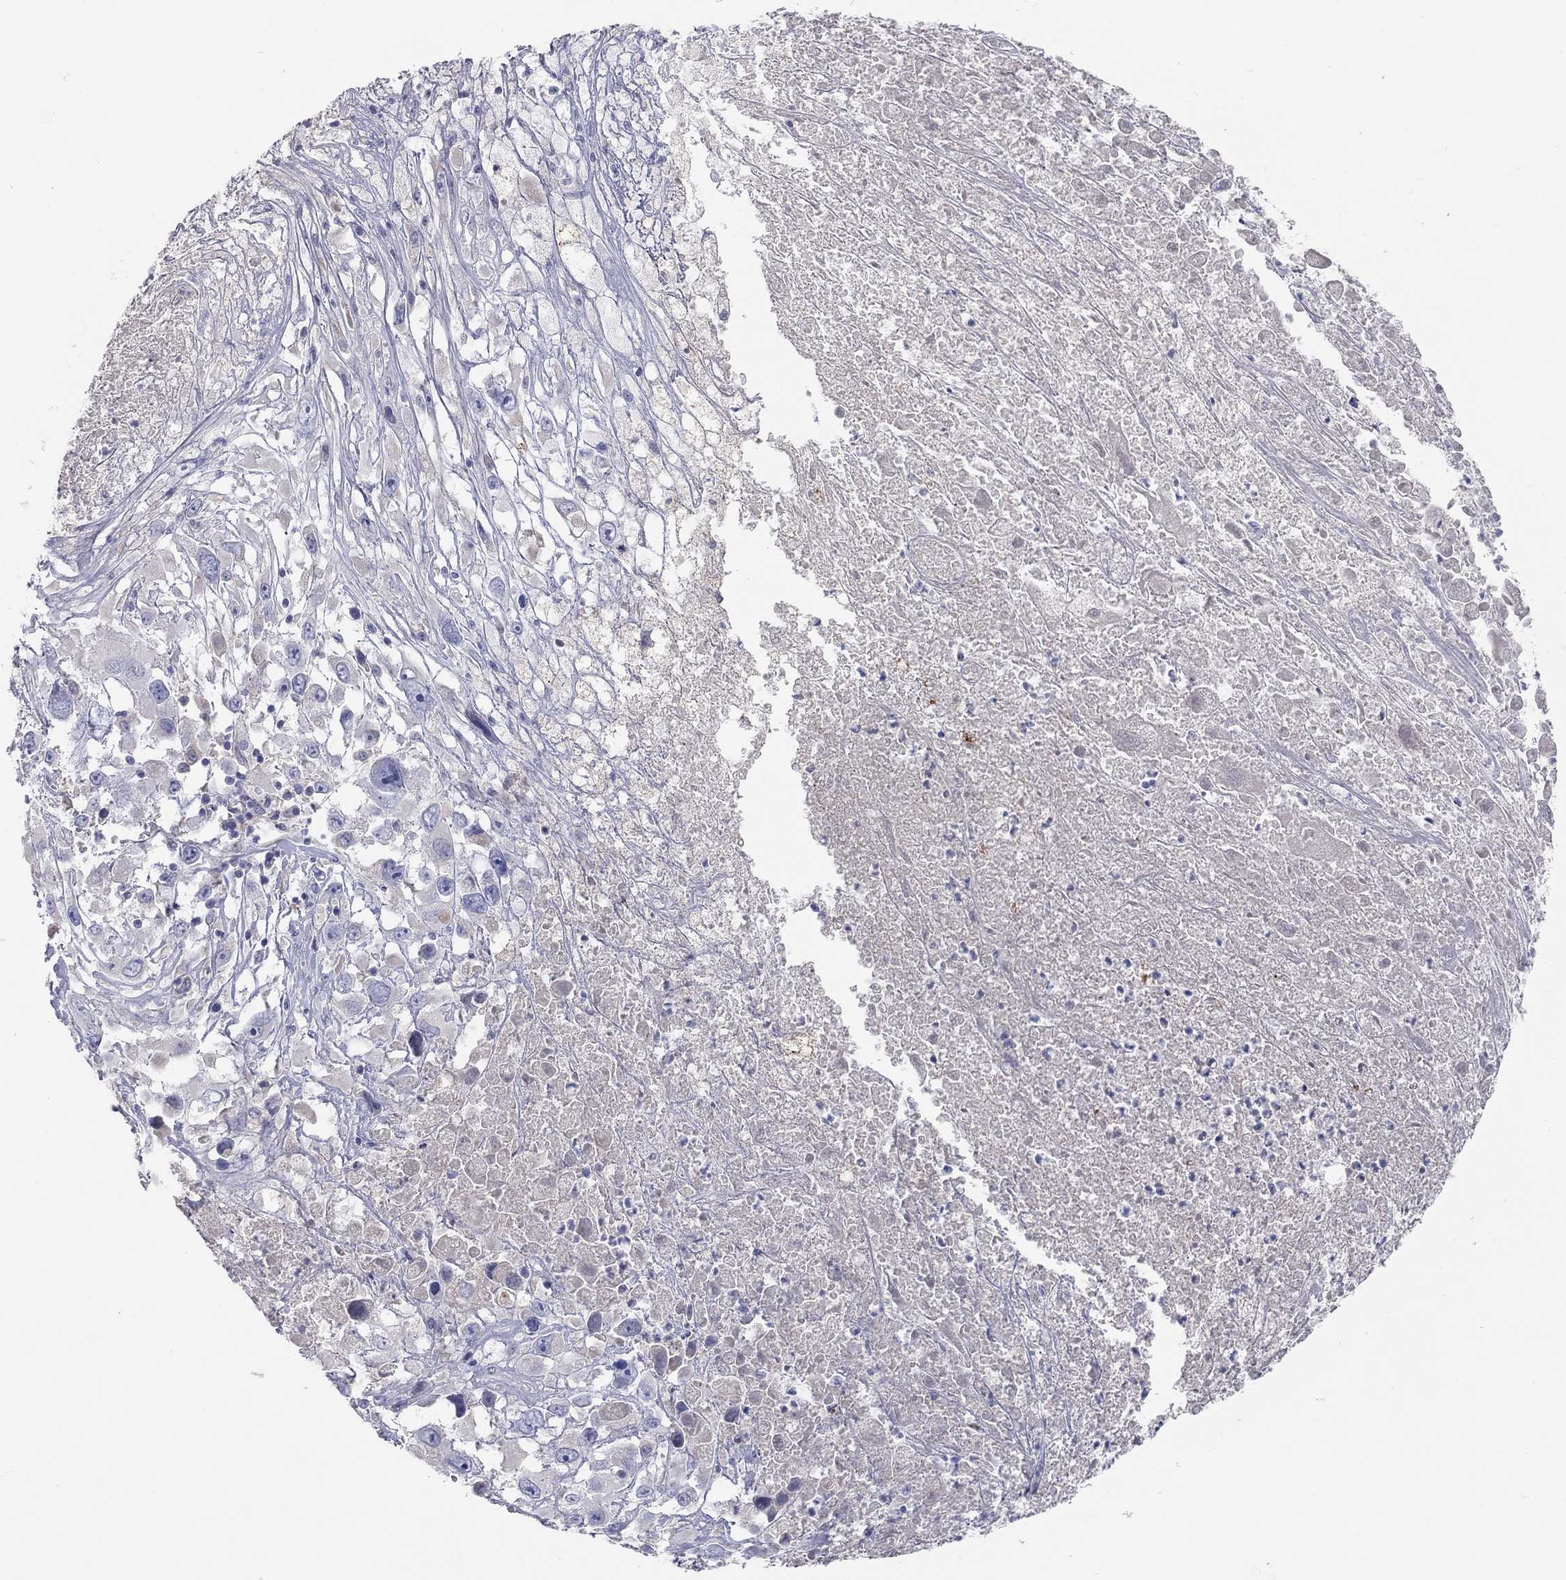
{"staining": {"intensity": "negative", "quantity": "none", "location": "none"}, "tissue": "melanoma", "cell_type": "Tumor cells", "image_type": "cancer", "snomed": [{"axis": "morphology", "description": "Malignant melanoma, Metastatic site"}, {"axis": "topography", "description": "Lymph node"}], "caption": "Melanoma stained for a protein using immunohistochemistry (IHC) reveals no staining tumor cells.", "gene": "ST7L", "patient": {"sex": "male", "age": 50}}